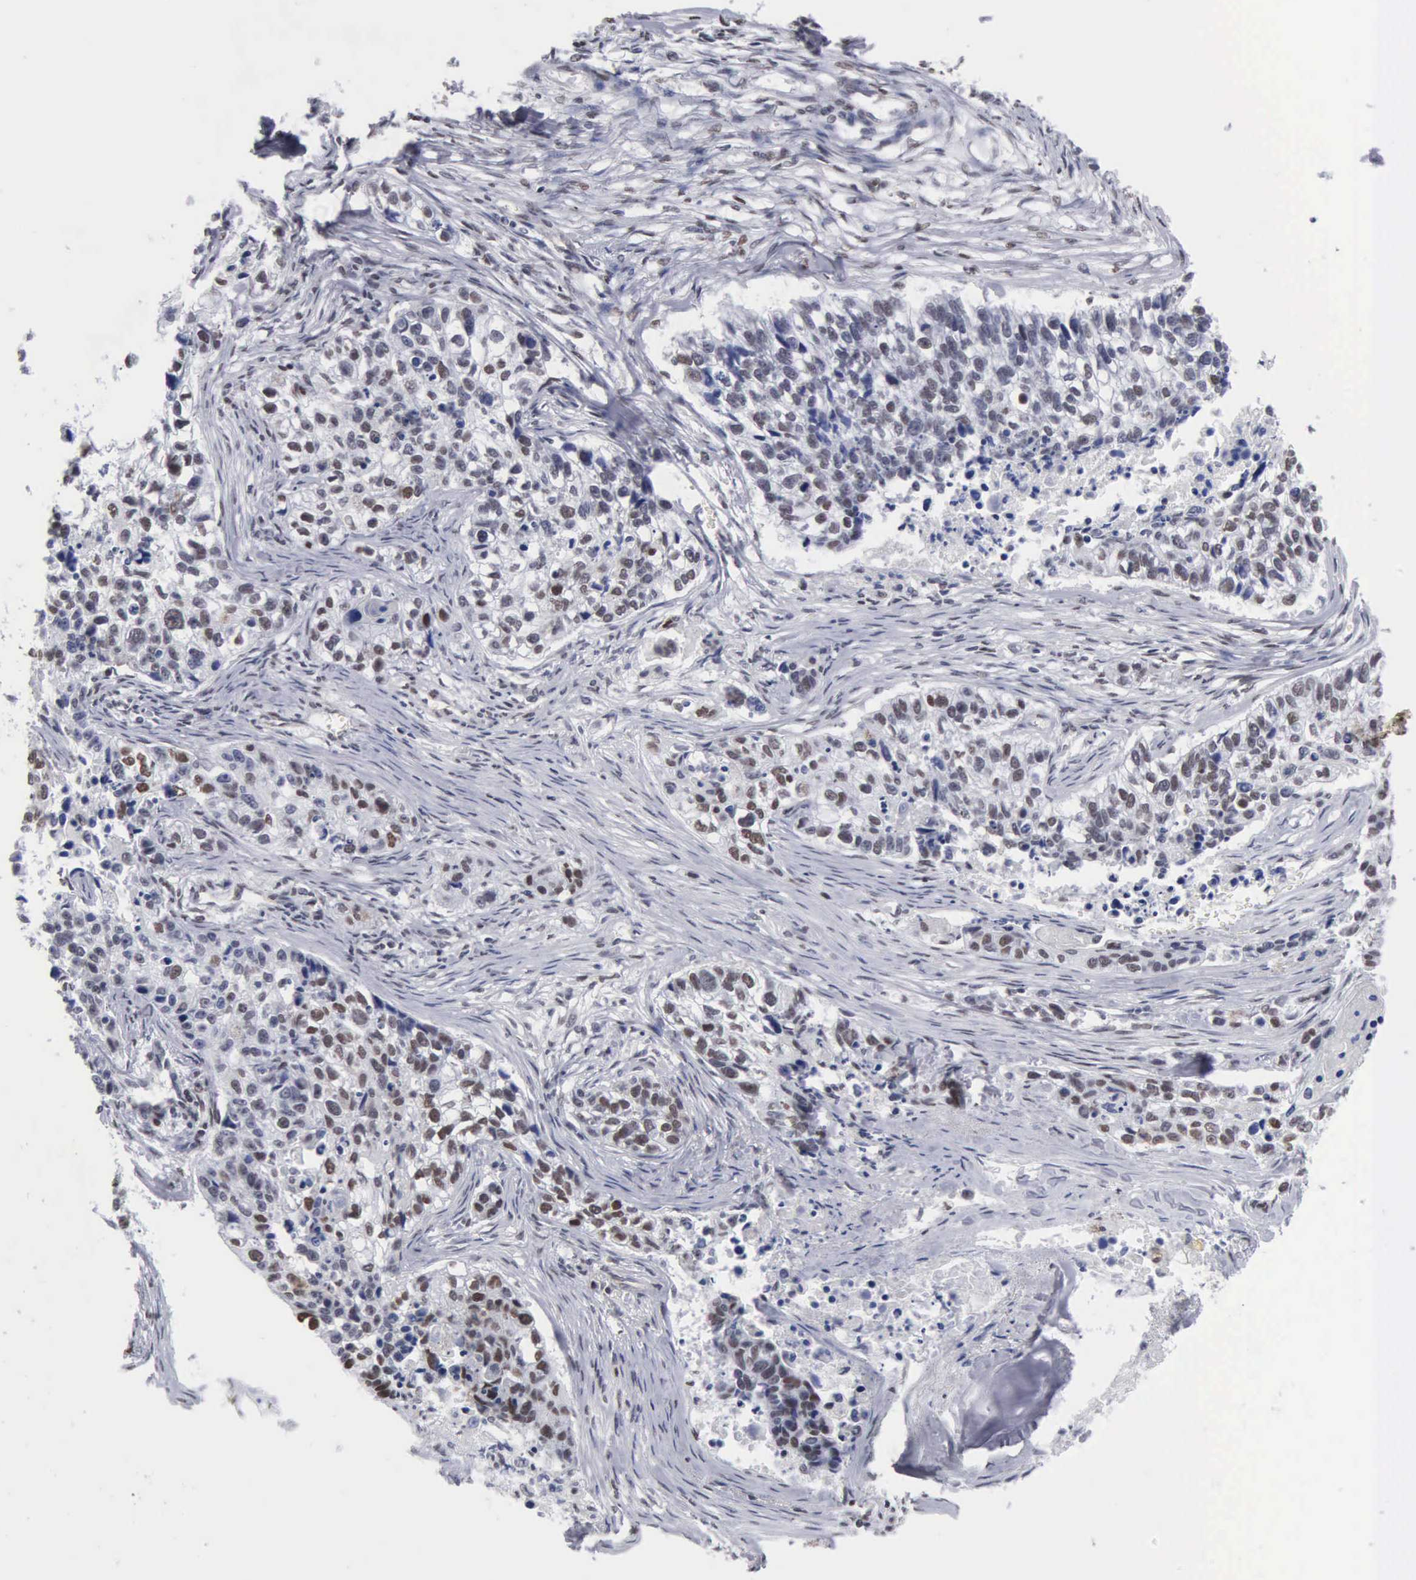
{"staining": {"intensity": "moderate", "quantity": "25%-75%", "location": "nuclear"}, "tissue": "lung cancer", "cell_type": "Tumor cells", "image_type": "cancer", "snomed": [{"axis": "morphology", "description": "Squamous cell carcinoma, NOS"}, {"axis": "topography", "description": "Lymph node"}, {"axis": "topography", "description": "Lung"}], "caption": "High-magnification brightfield microscopy of lung cancer stained with DAB (brown) and counterstained with hematoxylin (blue). tumor cells exhibit moderate nuclear positivity is identified in about25%-75% of cells.", "gene": "CCNG1", "patient": {"sex": "male", "age": 74}}